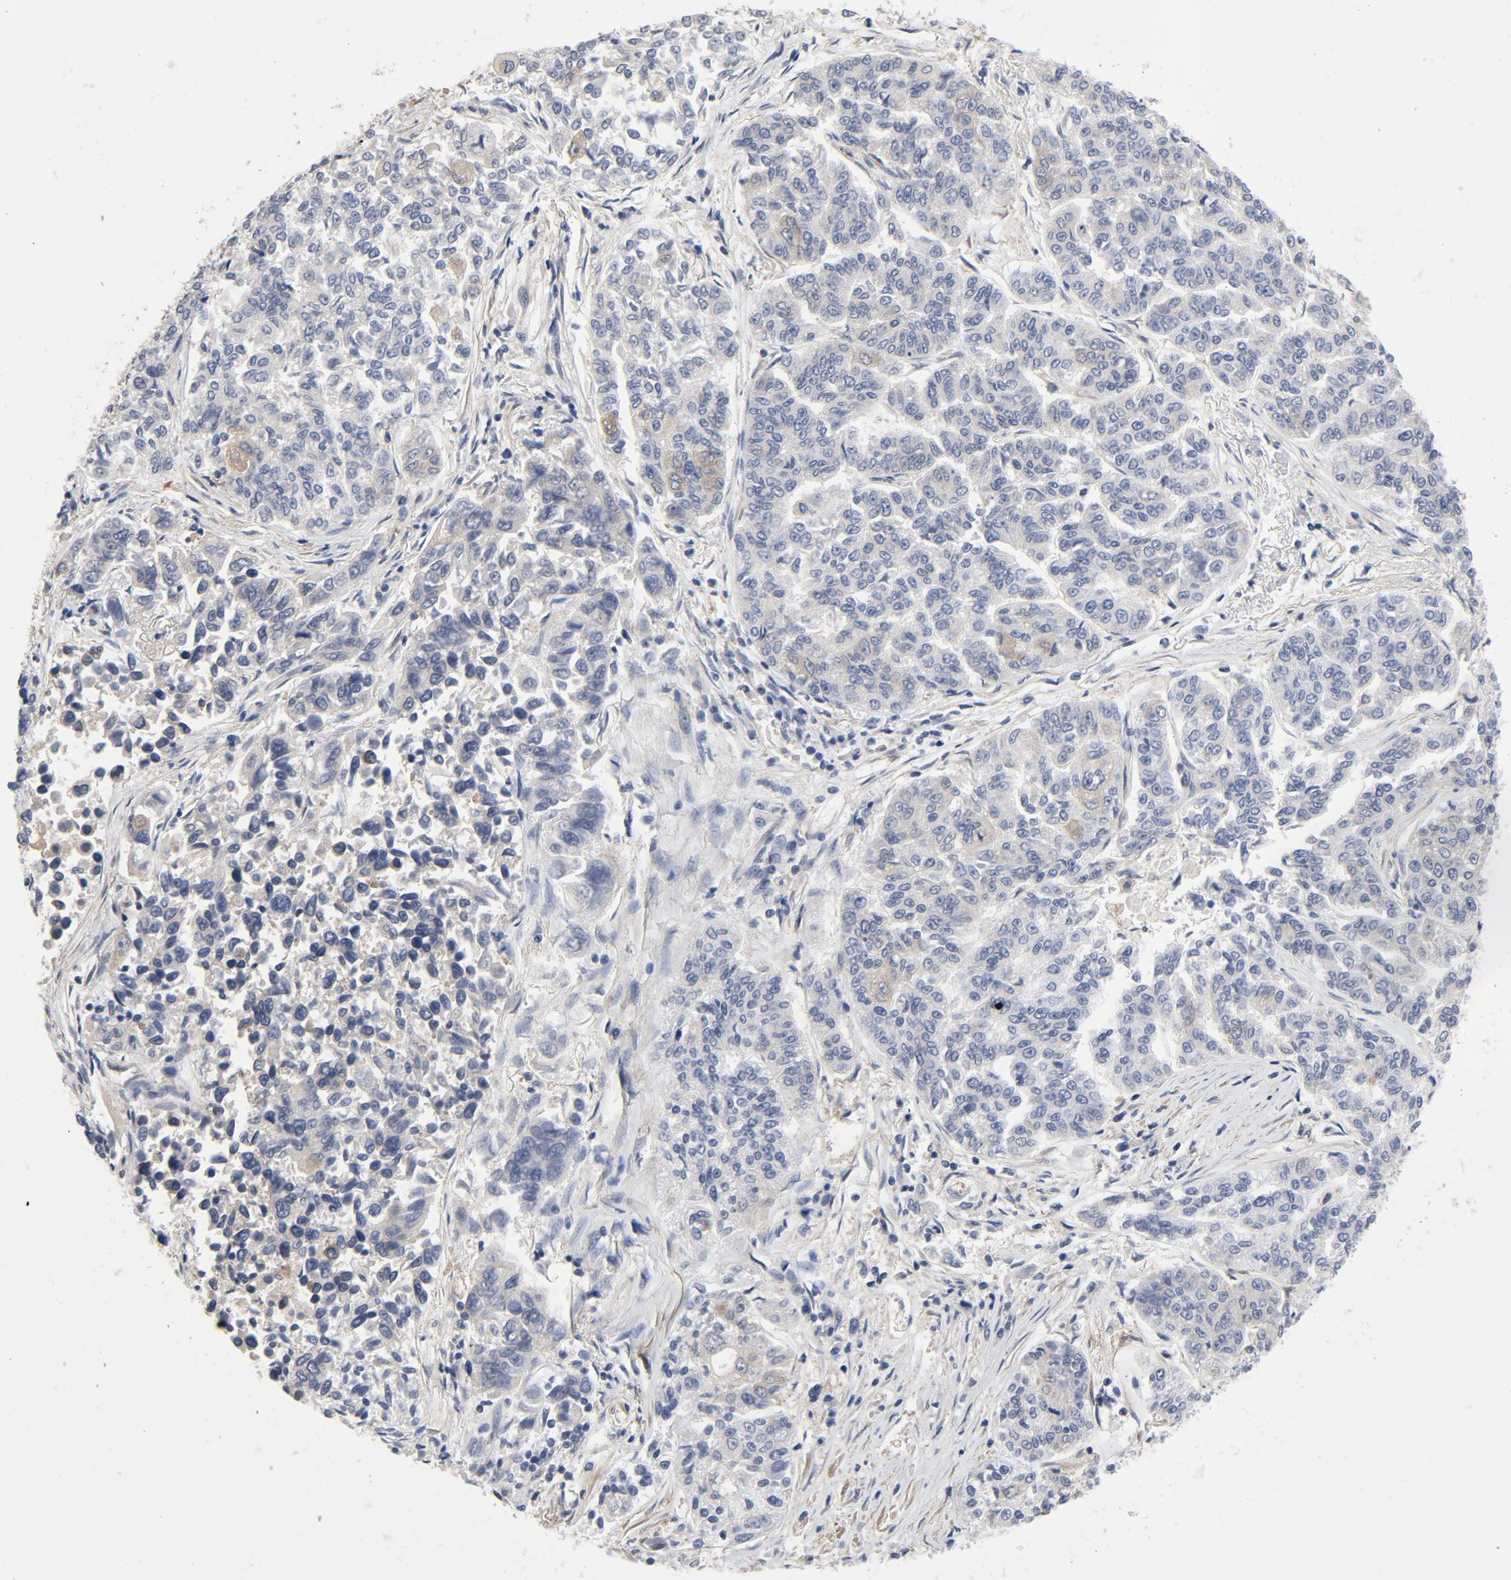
{"staining": {"intensity": "weak", "quantity": "<25%", "location": "cytoplasmic/membranous"}, "tissue": "lung cancer", "cell_type": "Tumor cells", "image_type": "cancer", "snomed": [{"axis": "morphology", "description": "Adenocarcinoma, NOS"}, {"axis": "topography", "description": "Lung"}], "caption": "This is an IHC image of adenocarcinoma (lung). There is no expression in tumor cells.", "gene": "DYNLT3", "patient": {"sex": "male", "age": 84}}